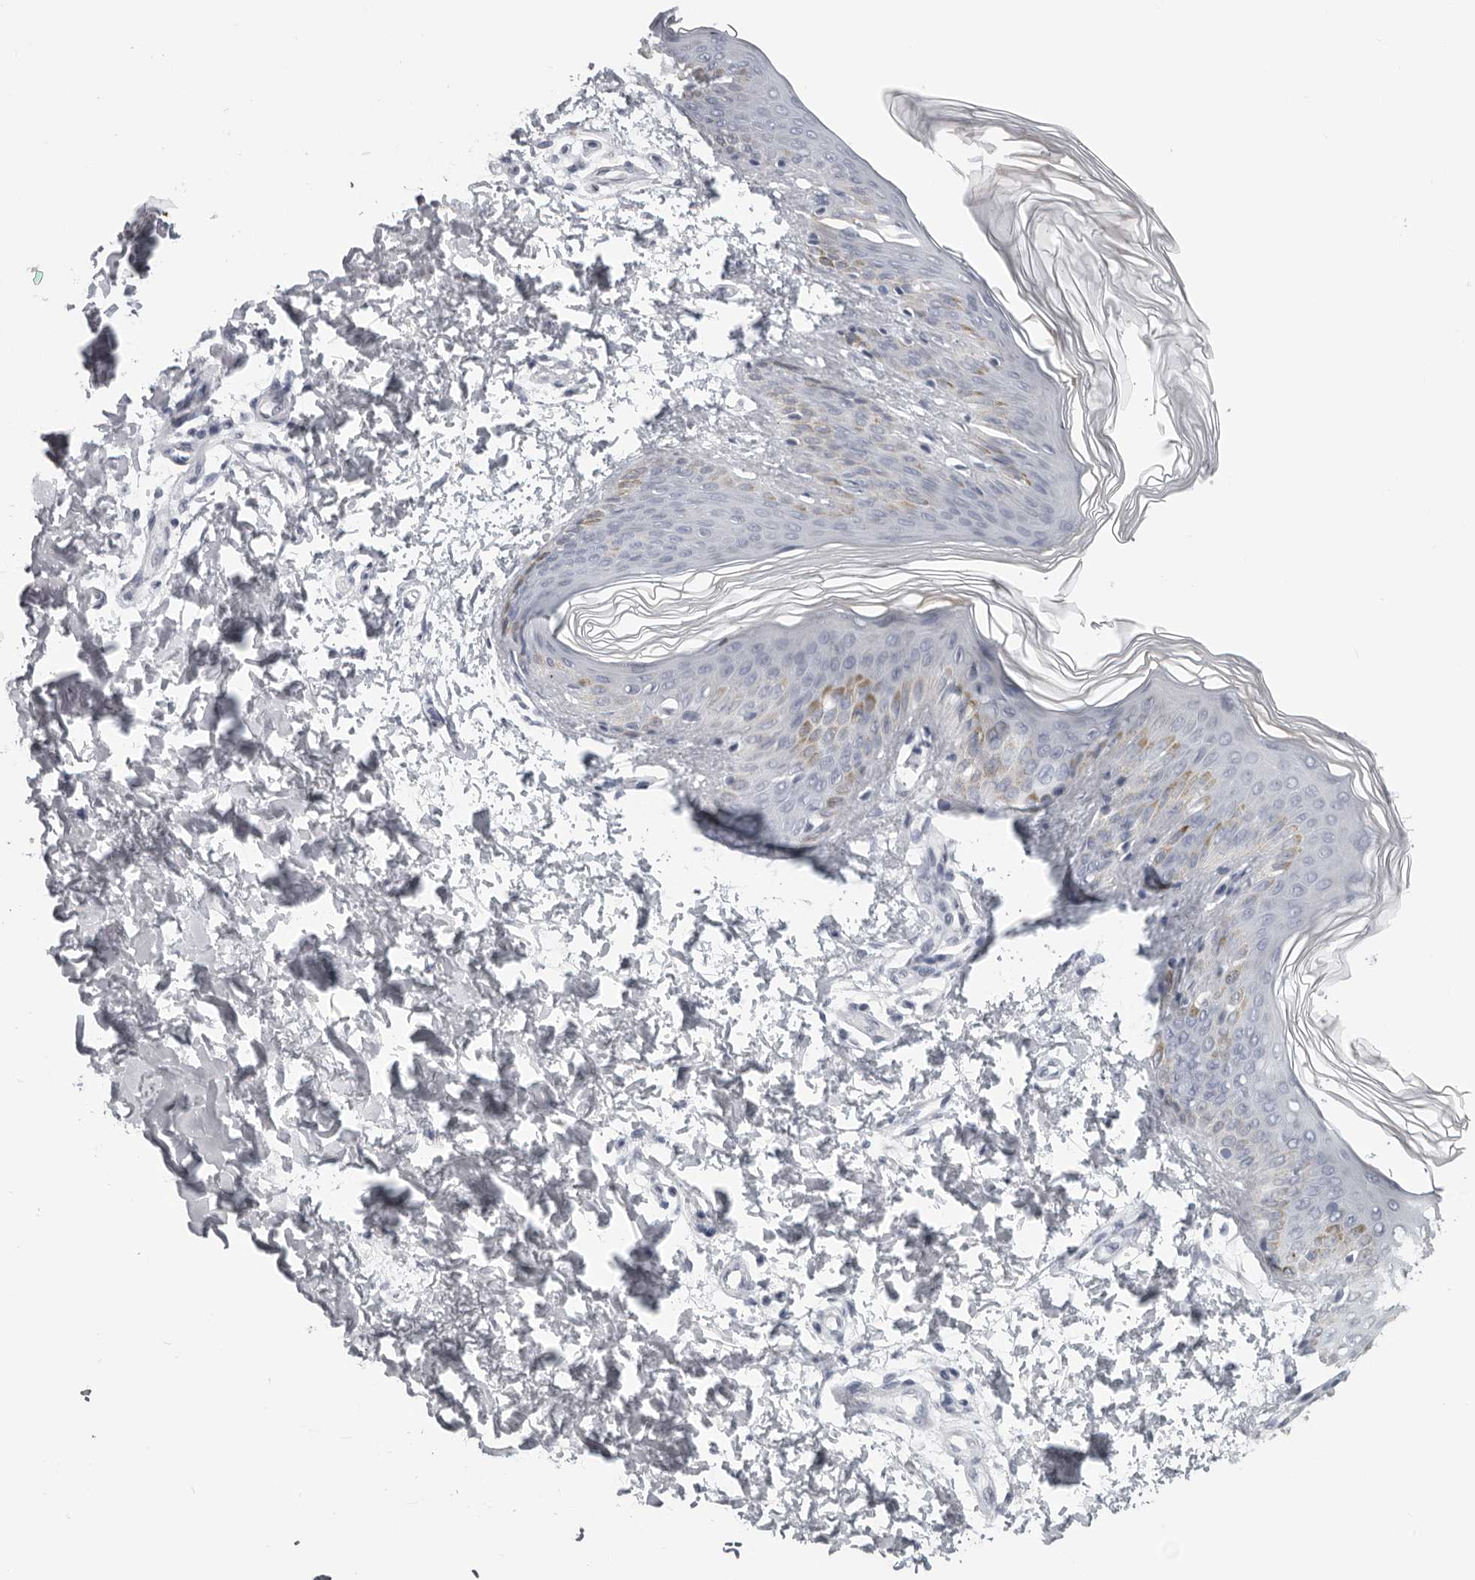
{"staining": {"intensity": "negative", "quantity": "none", "location": "none"}, "tissue": "skin", "cell_type": "Fibroblasts", "image_type": "normal", "snomed": [{"axis": "morphology", "description": "Normal tissue, NOS"}, {"axis": "morphology", "description": "Neoplasm, benign, NOS"}, {"axis": "topography", "description": "Skin"}, {"axis": "topography", "description": "Soft tissue"}], "caption": "IHC image of normal skin: human skin stained with DAB reveals no significant protein expression in fibroblasts. (DAB immunohistochemistry (IHC), high magnification).", "gene": "OPLAH", "patient": {"sex": "male", "age": 26}}